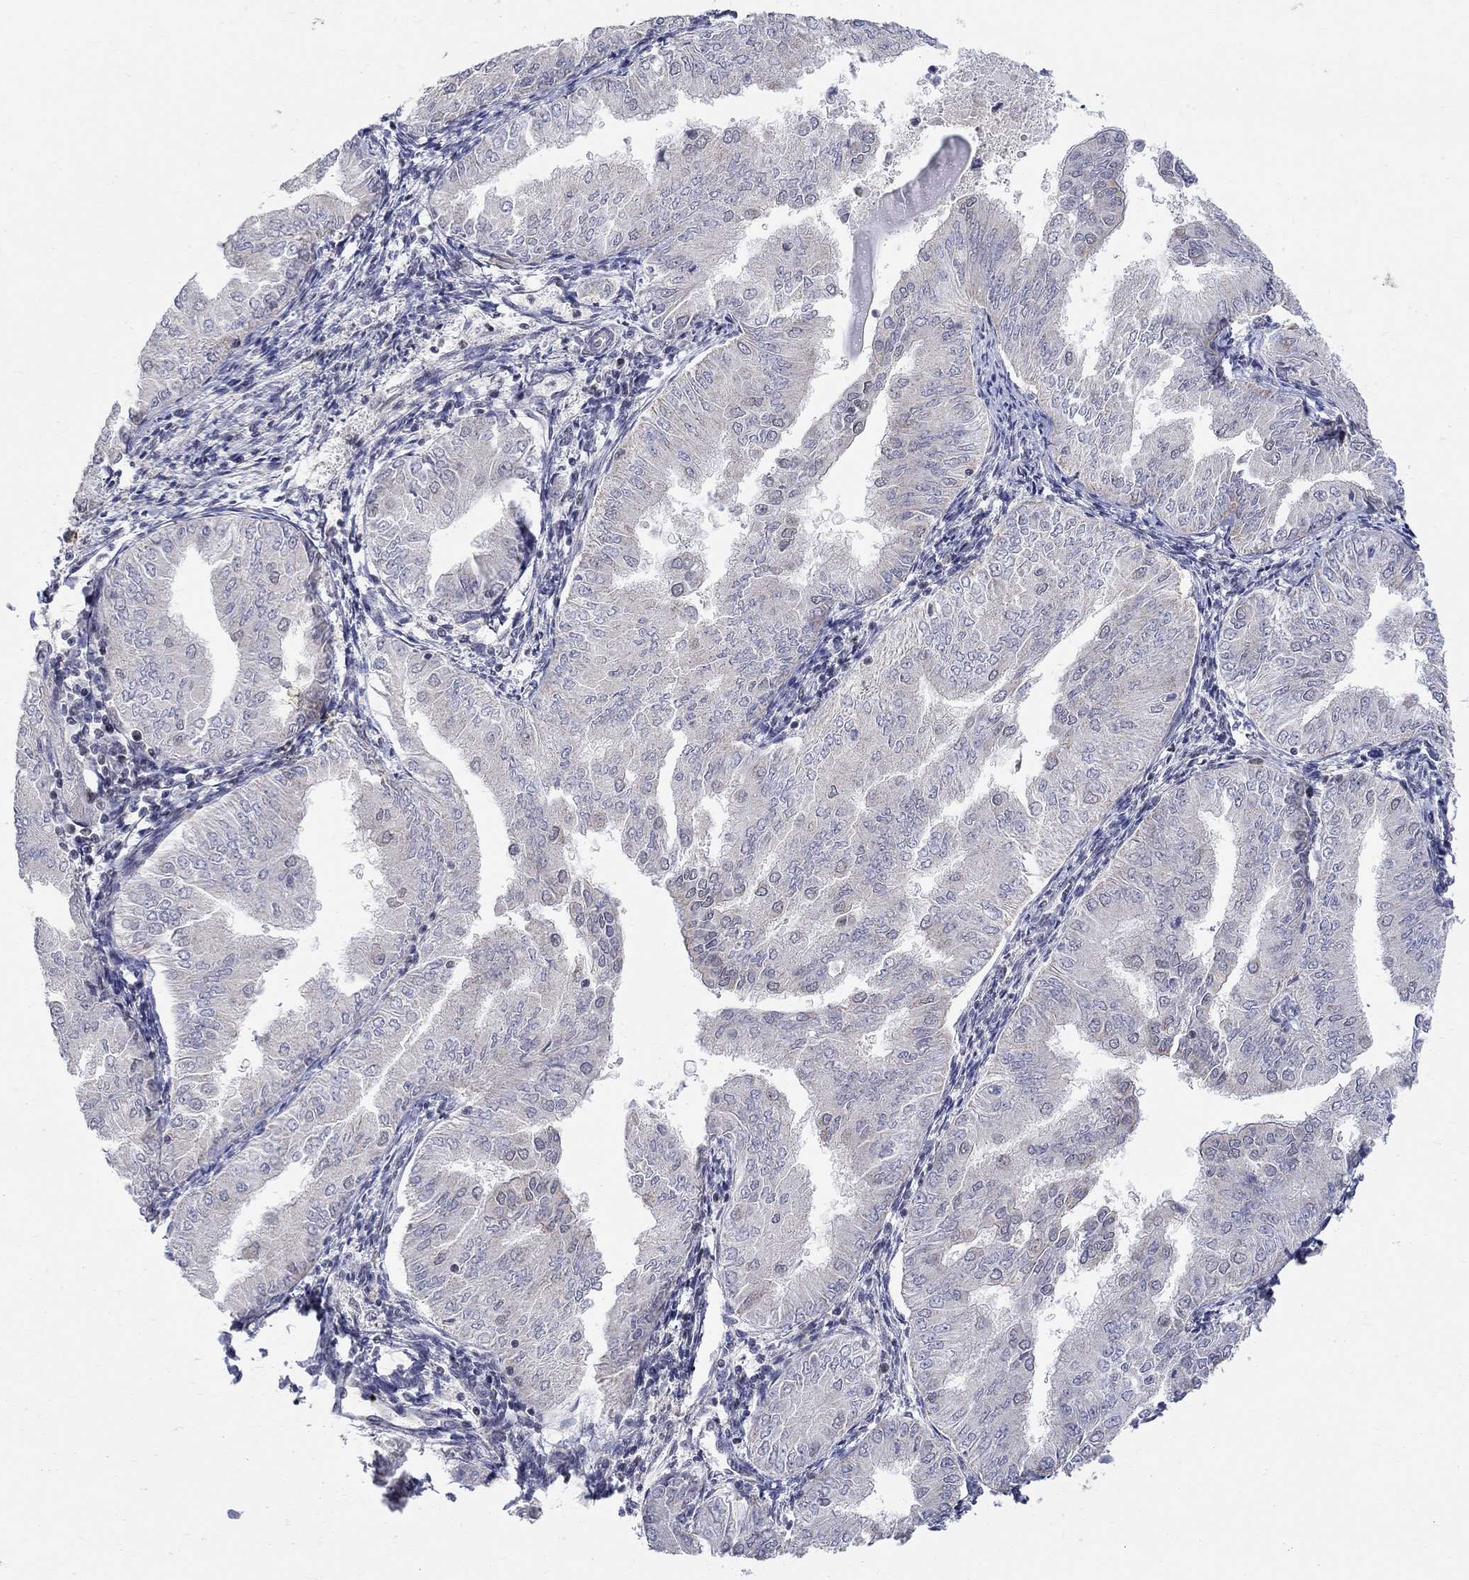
{"staining": {"intensity": "negative", "quantity": "none", "location": "none"}, "tissue": "endometrial cancer", "cell_type": "Tumor cells", "image_type": "cancer", "snomed": [{"axis": "morphology", "description": "Adenocarcinoma, NOS"}, {"axis": "topography", "description": "Endometrium"}], "caption": "IHC micrograph of human endometrial cancer (adenocarcinoma) stained for a protein (brown), which reveals no staining in tumor cells.", "gene": "KLF12", "patient": {"sex": "female", "age": 53}}